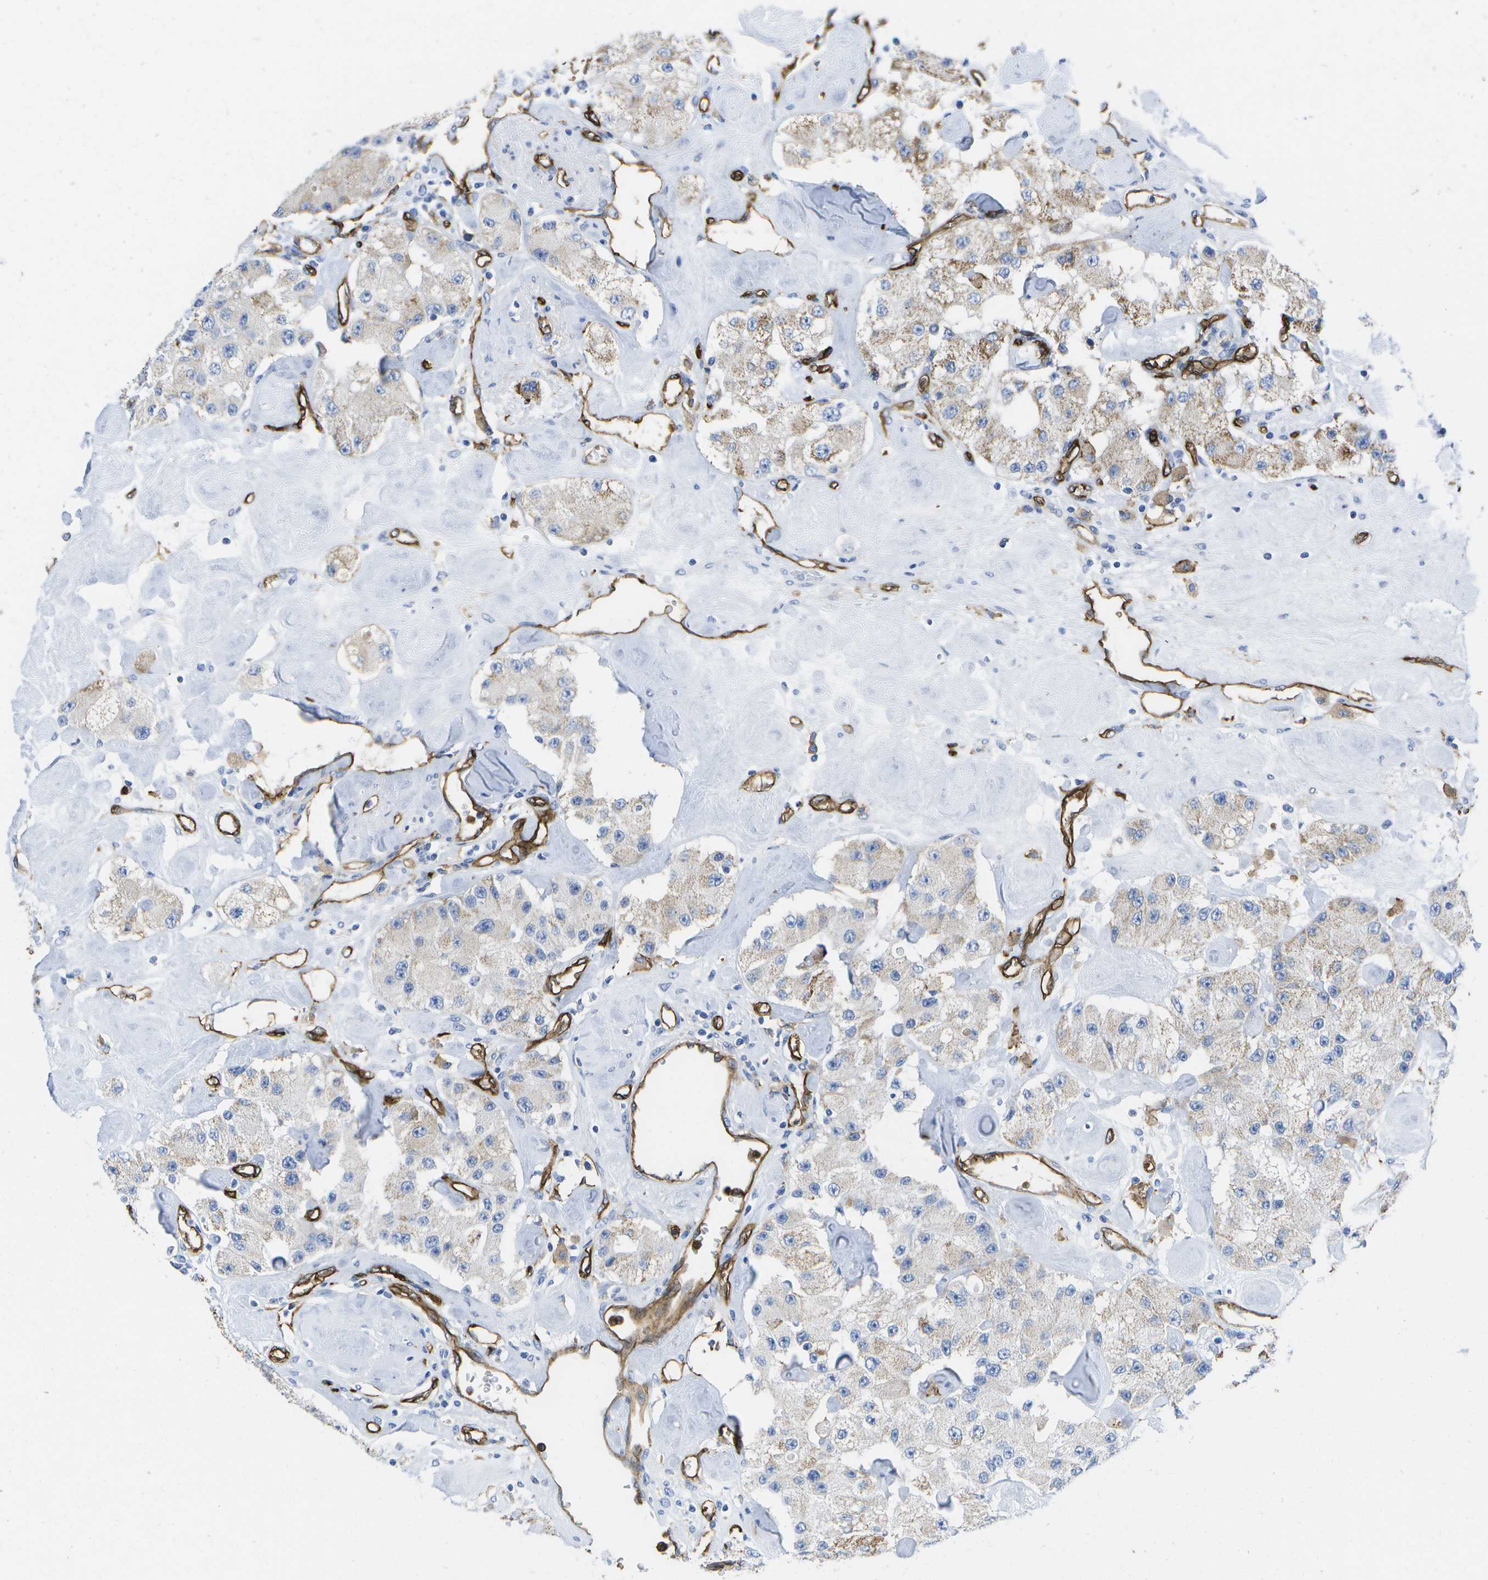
{"staining": {"intensity": "weak", "quantity": "<25%", "location": "cytoplasmic/membranous"}, "tissue": "carcinoid", "cell_type": "Tumor cells", "image_type": "cancer", "snomed": [{"axis": "morphology", "description": "Carcinoid, malignant, NOS"}, {"axis": "topography", "description": "Pancreas"}], "caption": "Immunohistochemistry histopathology image of carcinoid (malignant) stained for a protein (brown), which reveals no expression in tumor cells. (DAB immunohistochemistry (IHC) with hematoxylin counter stain).", "gene": "DYSF", "patient": {"sex": "male", "age": 41}}